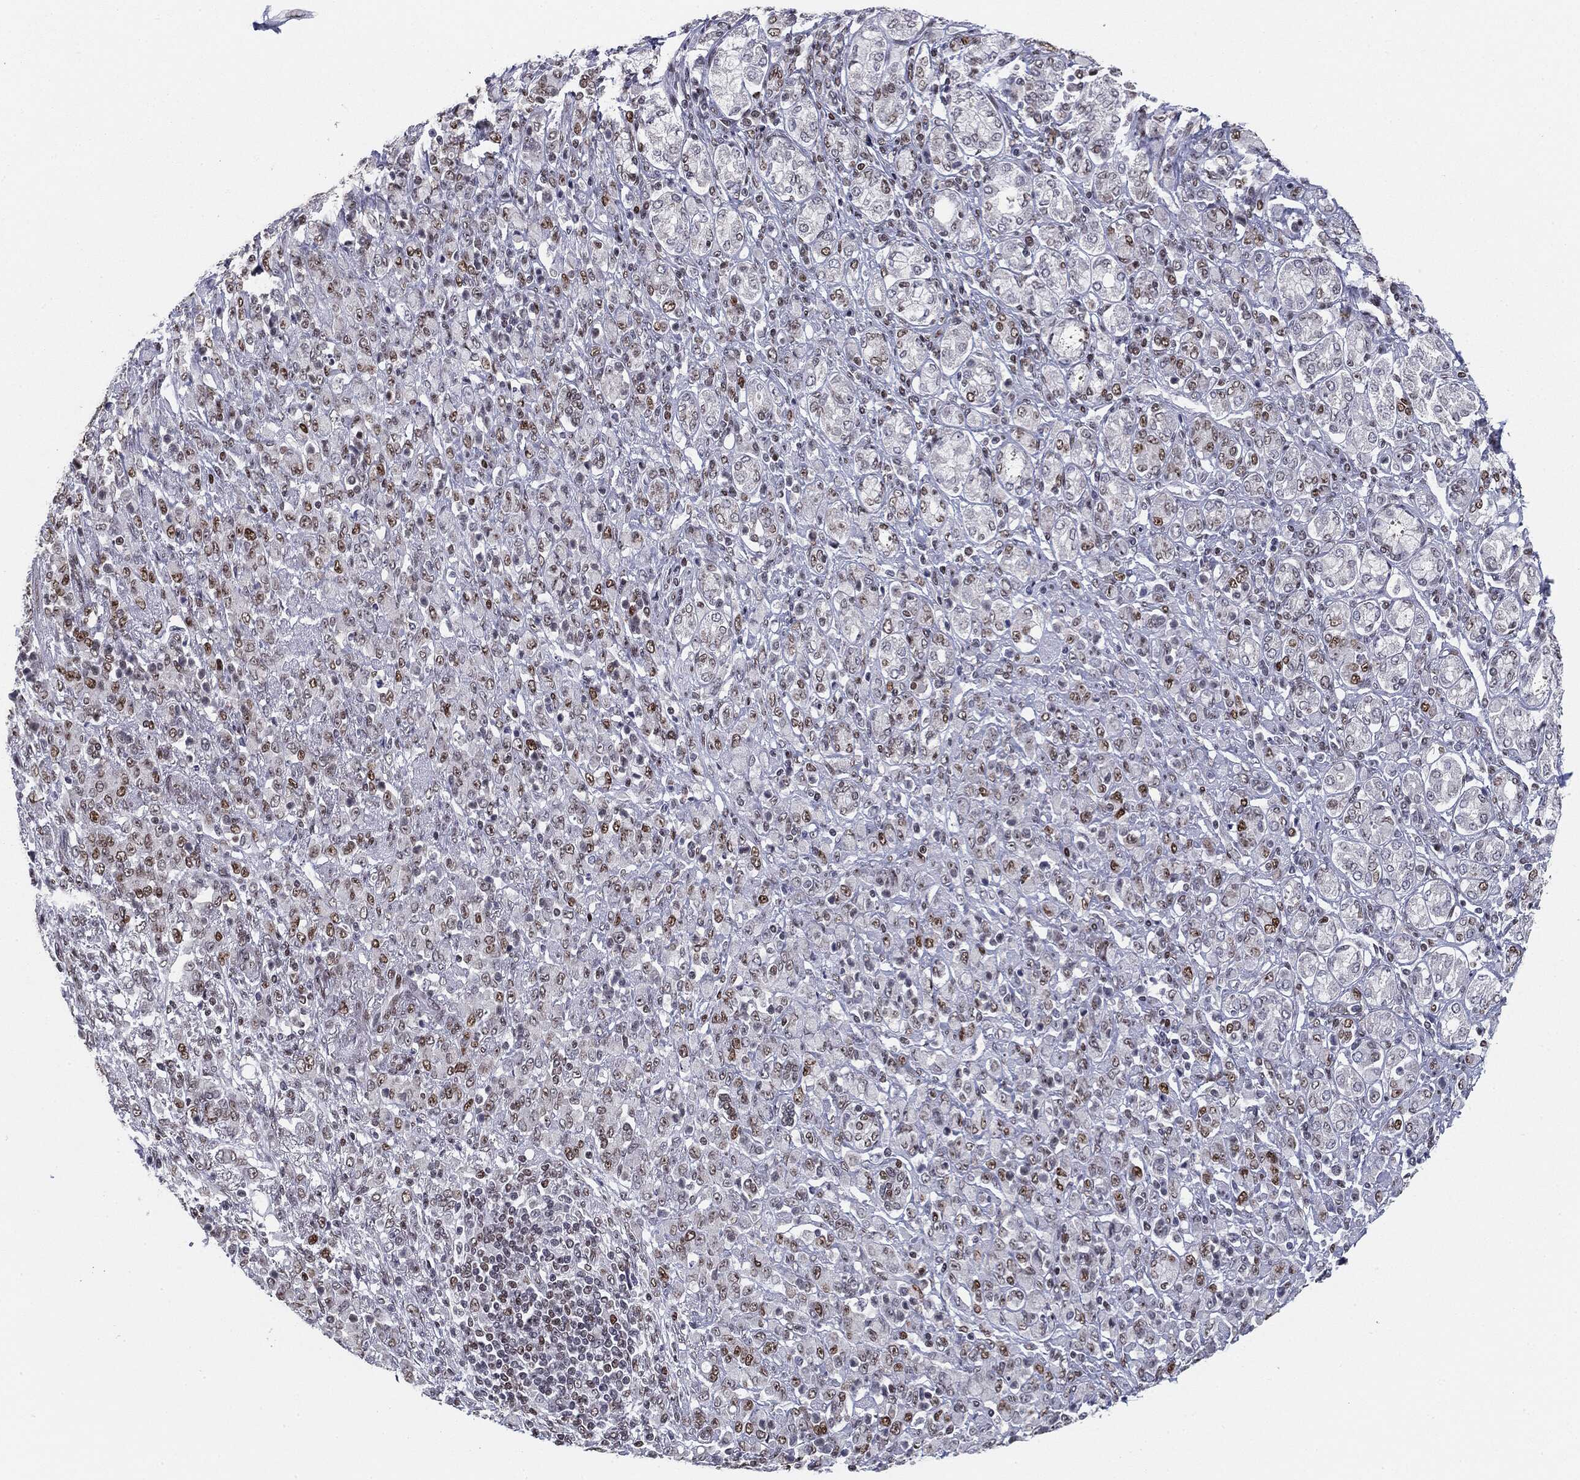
{"staining": {"intensity": "moderate", "quantity": "<25%", "location": "nuclear"}, "tissue": "stomach cancer", "cell_type": "Tumor cells", "image_type": "cancer", "snomed": [{"axis": "morphology", "description": "Normal tissue, NOS"}, {"axis": "morphology", "description": "Adenocarcinoma, NOS"}, {"axis": "topography", "description": "Stomach"}], "caption": "Human stomach cancer (adenocarcinoma) stained for a protein (brown) exhibits moderate nuclear positive positivity in about <25% of tumor cells.", "gene": "MDC1", "patient": {"sex": "female", "age": 79}}